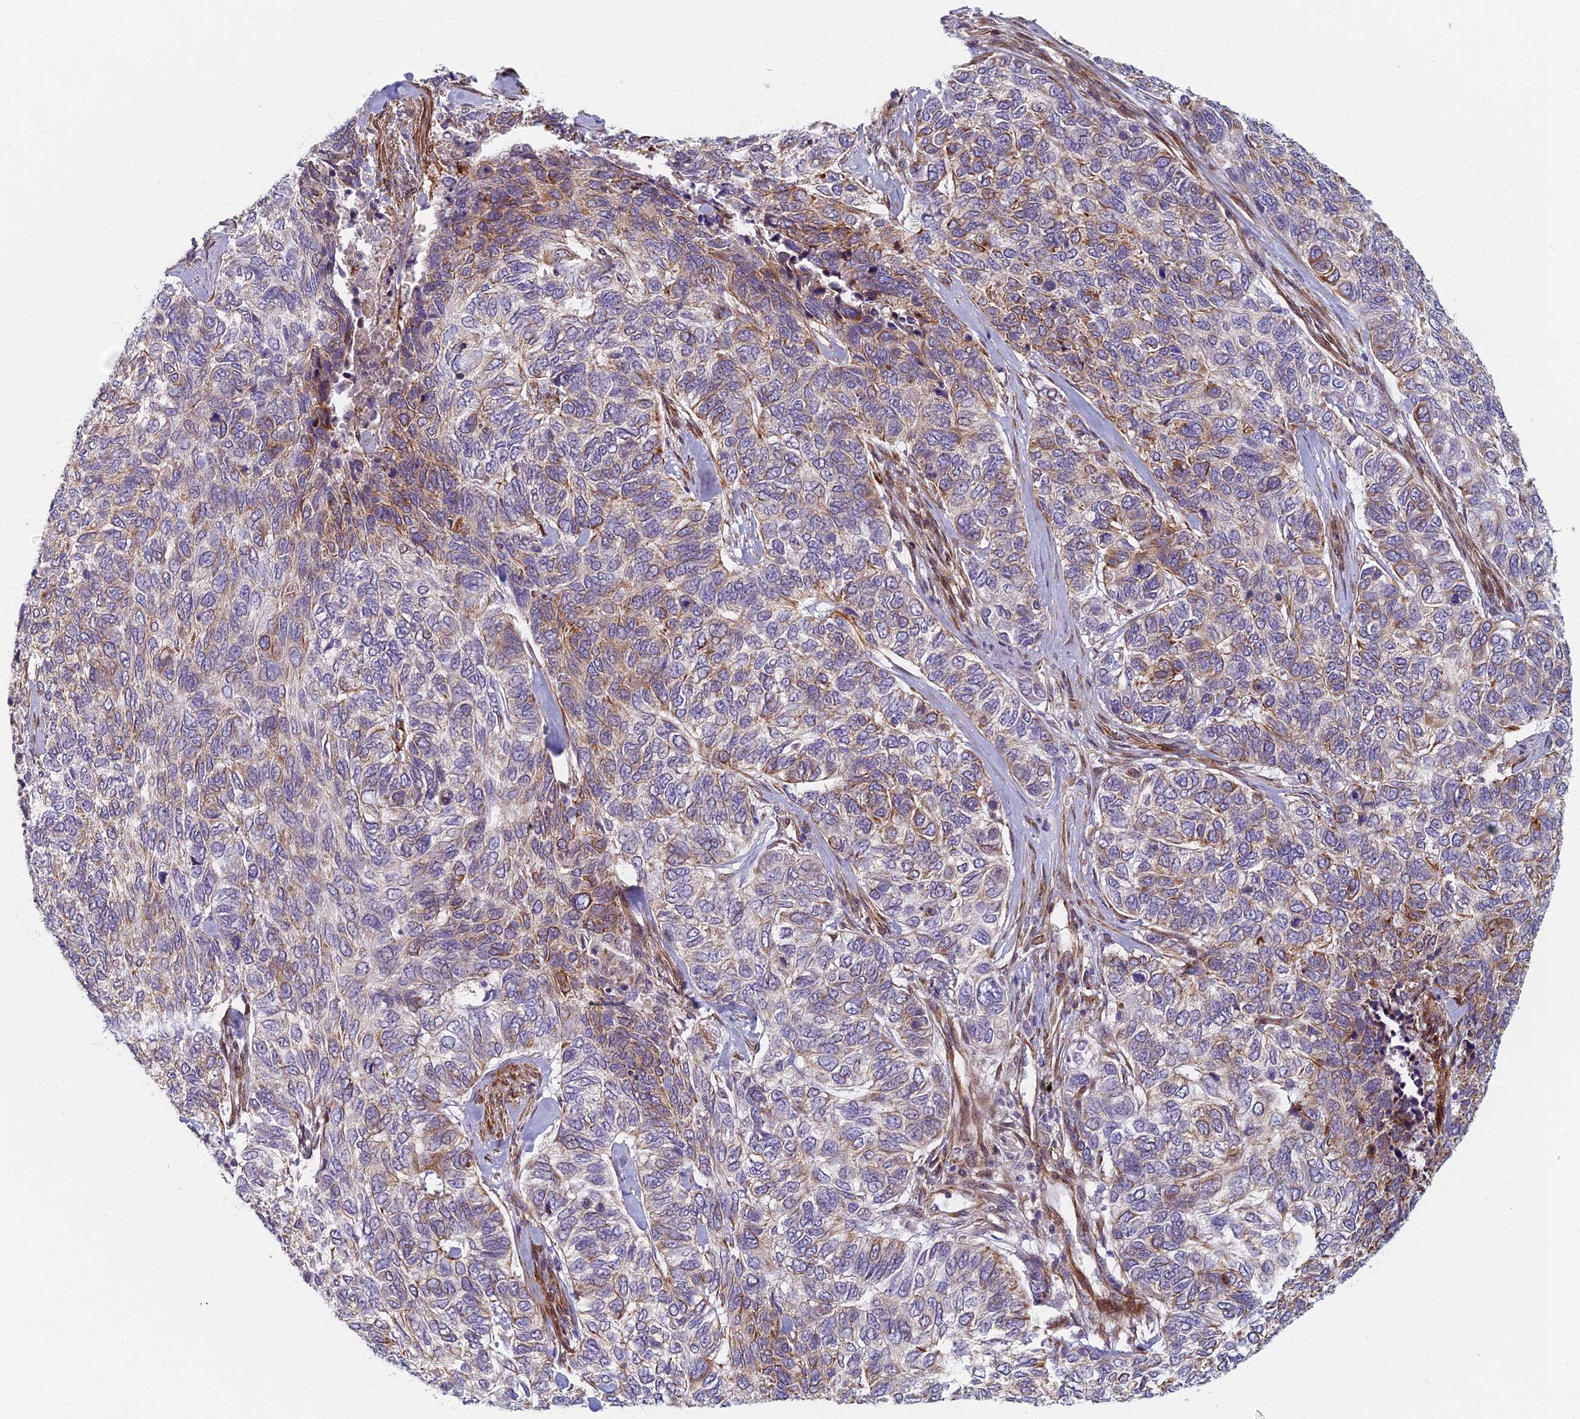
{"staining": {"intensity": "weak", "quantity": "<25%", "location": "cytoplasmic/membranous"}, "tissue": "skin cancer", "cell_type": "Tumor cells", "image_type": "cancer", "snomed": [{"axis": "morphology", "description": "Basal cell carcinoma"}, {"axis": "topography", "description": "Skin"}], "caption": "Image shows no protein positivity in tumor cells of skin basal cell carcinoma tissue.", "gene": "ABCB10", "patient": {"sex": "female", "age": 65}}